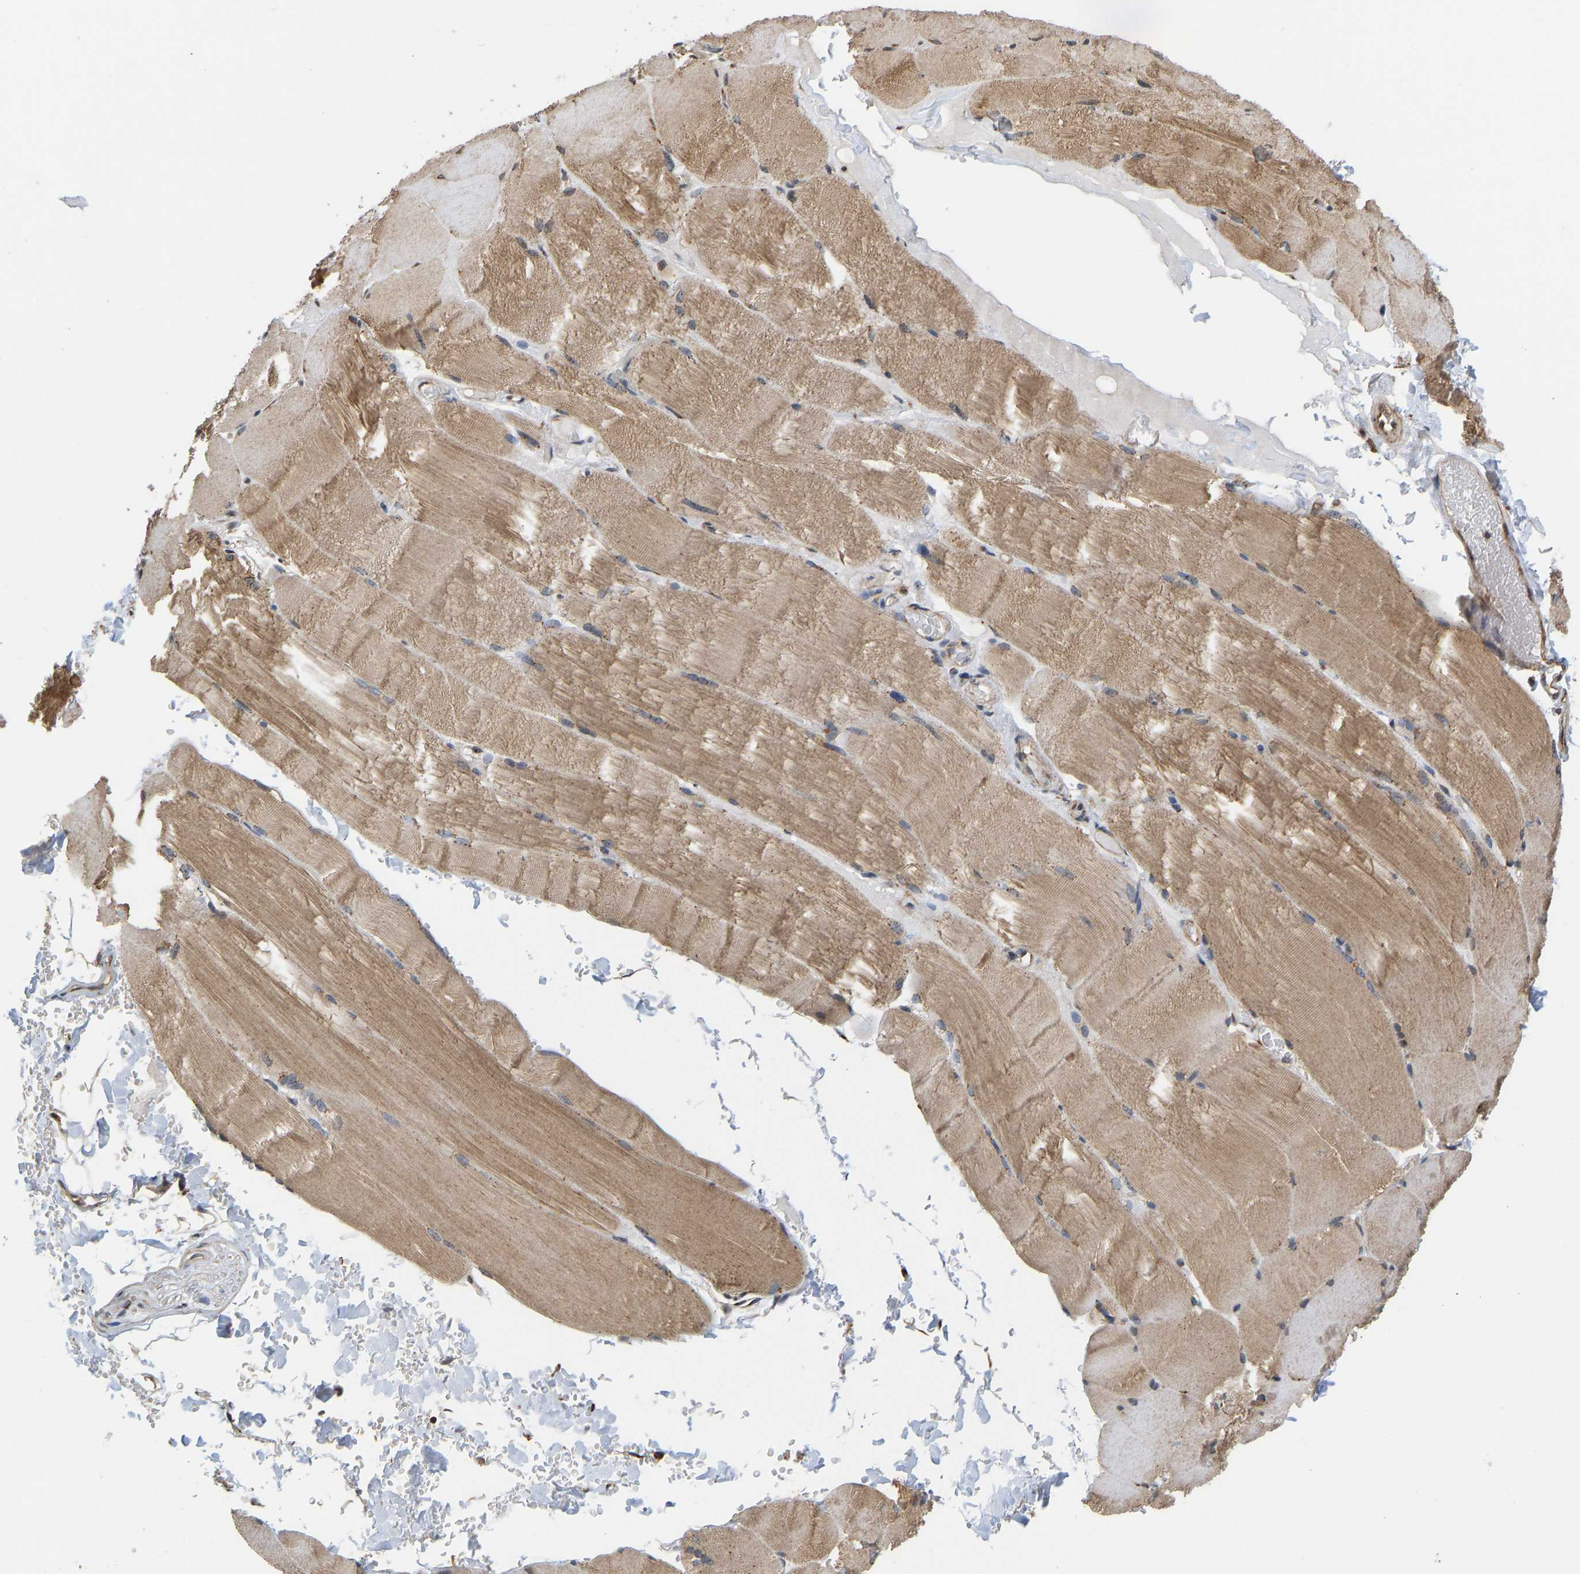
{"staining": {"intensity": "moderate", "quantity": ">75%", "location": "cytoplasmic/membranous"}, "tissue": "skeletal muscle", "cell_type": "Myocytes", "image_type": "normal", "snomed": [{"axis": "morphology", "description": "Normal tissue, NOS"}, {"axis": "topography", "description": "Skin"}, {"axis": "topography", "description": "Skeletal muscle"}], "caption": "Protein expression analysis of benign skeletal muscle displays moderate cytoplasmic/membranous staining in approximately >75% of myocytes. (Brightfield microscopy of DAB IHC at high magnification).", "gene": "YIPF4", "patient": {"sex": "male", "age": 83}}